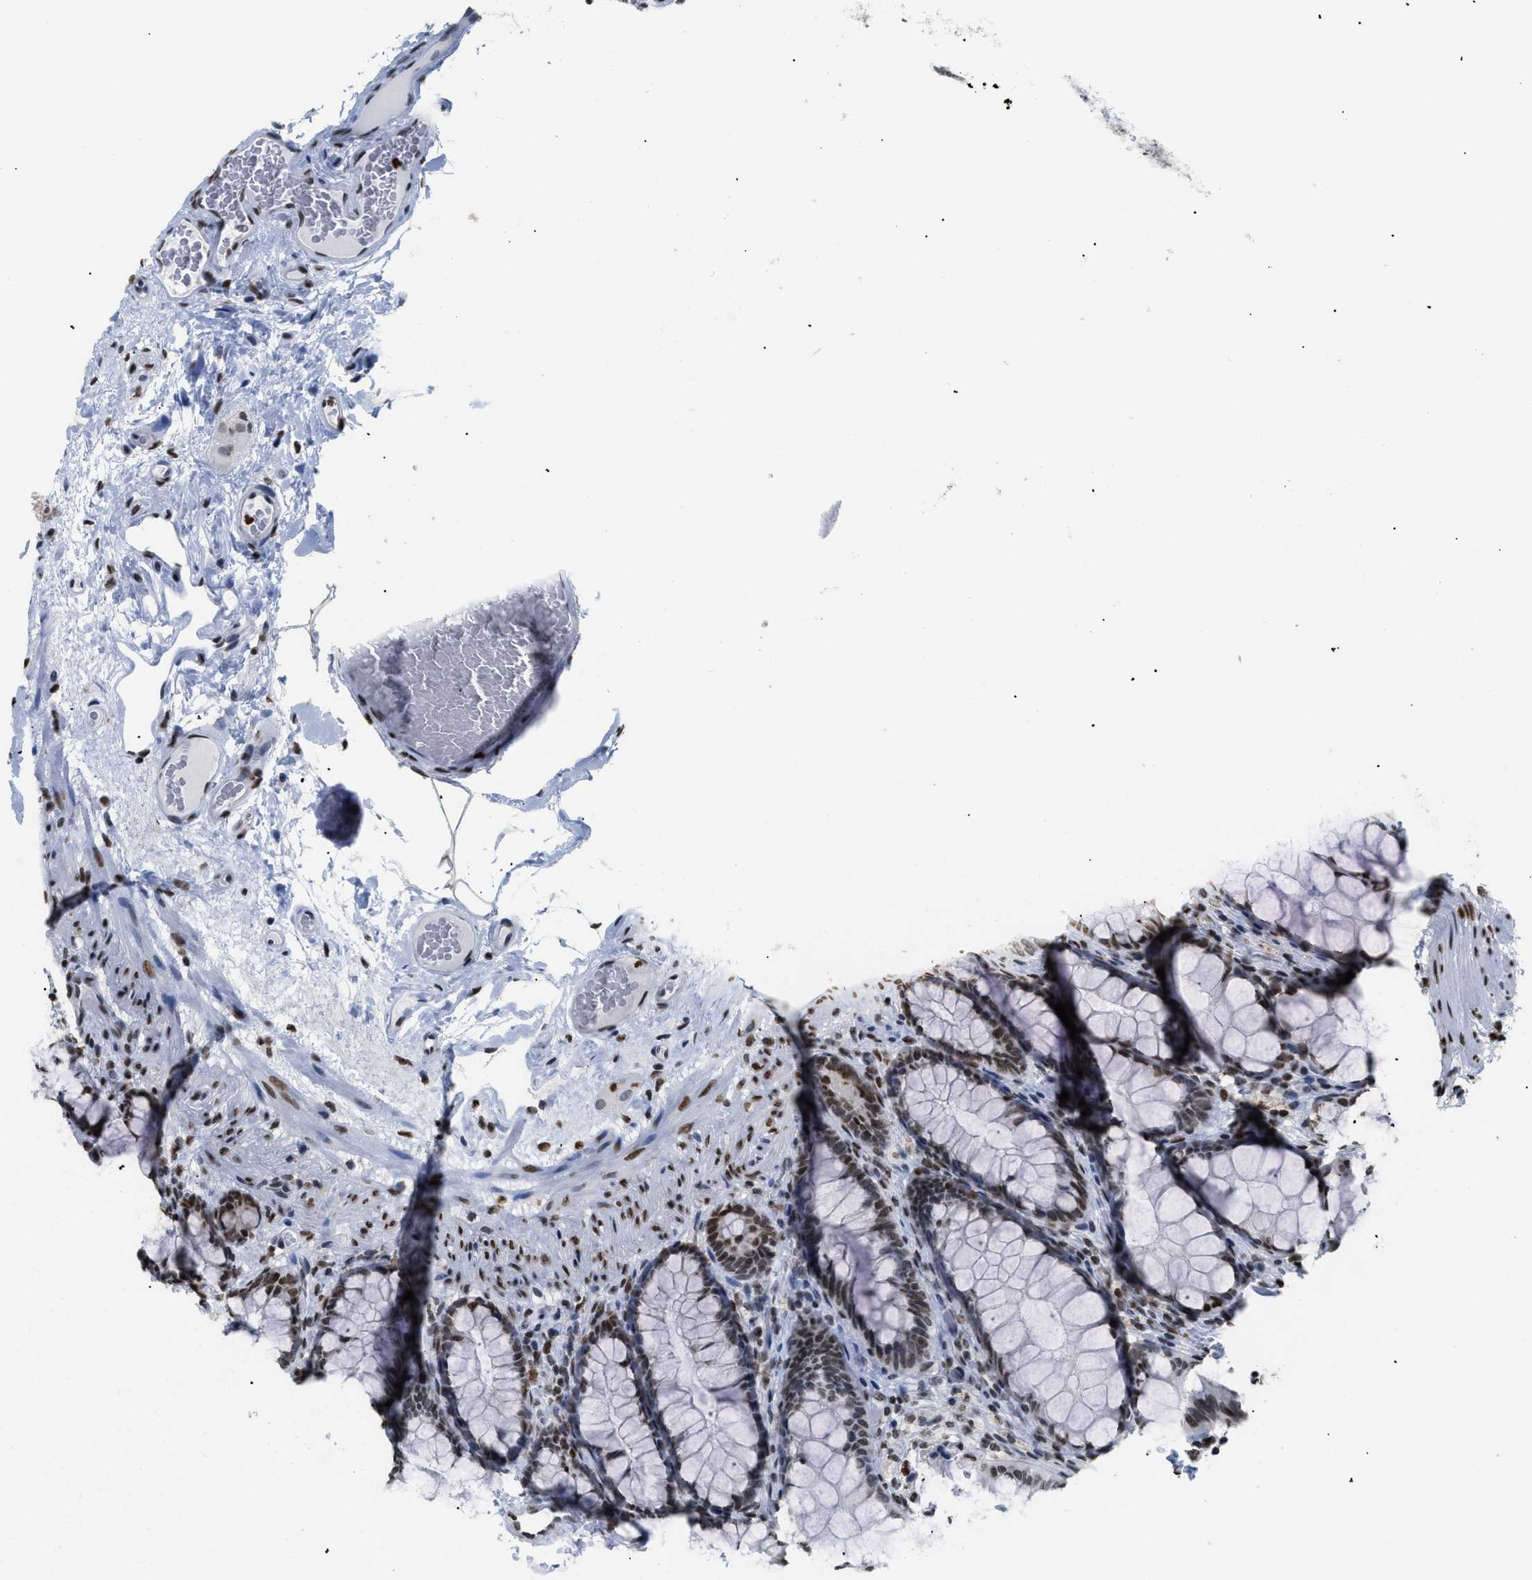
{"staining": {"intensity": "moderate", "quantity": ">75%", "location": "nuclear"}, "tissue": "colon", "cell_type": "Endothelial cells", "image_type": "normal", "snomed": [{"axis": "morphology", "description": "Normal tissue, NOS"}, {"axis": "topography", "description": "Colon"}], "caption": "Endothelial cells reveal medium levels of moderate nuclear expression in approximately >75% of cells in benign colon. (DAB (3,3'-diaminobenzidine) IHC with brightfield microscopy, high magnification).", "gene": "HMGN2", "patient": {"sex": "female", "age": 55}}